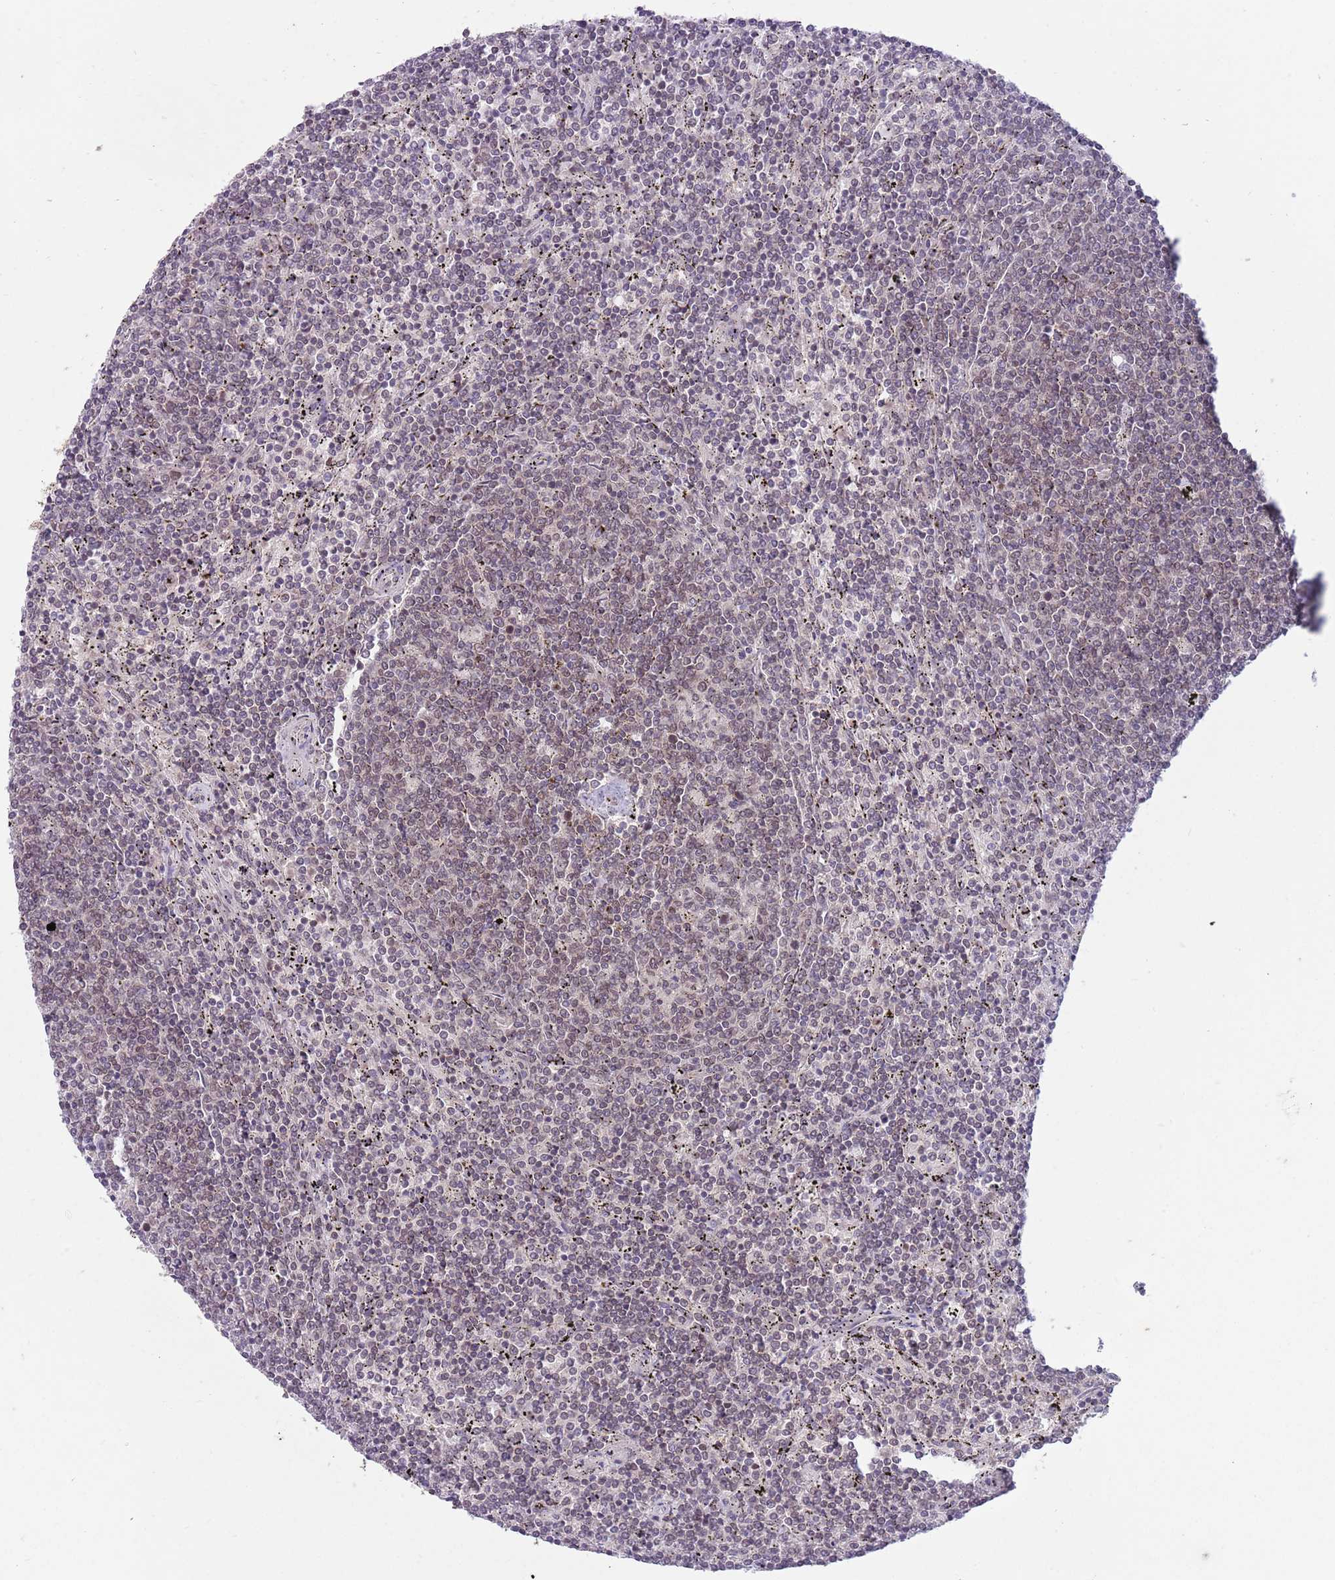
{"staining": {"intensity": "weak", "quantity": "<25%", "location": "nuclear"}, "tissue": "lymphoma", "cell_type": "Tumor cells", "image_type": "cancer", "snomed": [{"axis": "morphology", "description": "Malignant lymphoma, non-Hodgkin's type, Low grade"}, {"axis": "topography", "description": "Spleen"}], "caption": "The photomicrograph shows no staining of tumor cells in malignant lymphoma, non-Hodgkin's type (low-grade).", "gene": "ZNF574", "patient": {"sex": "female", "age": 50}}